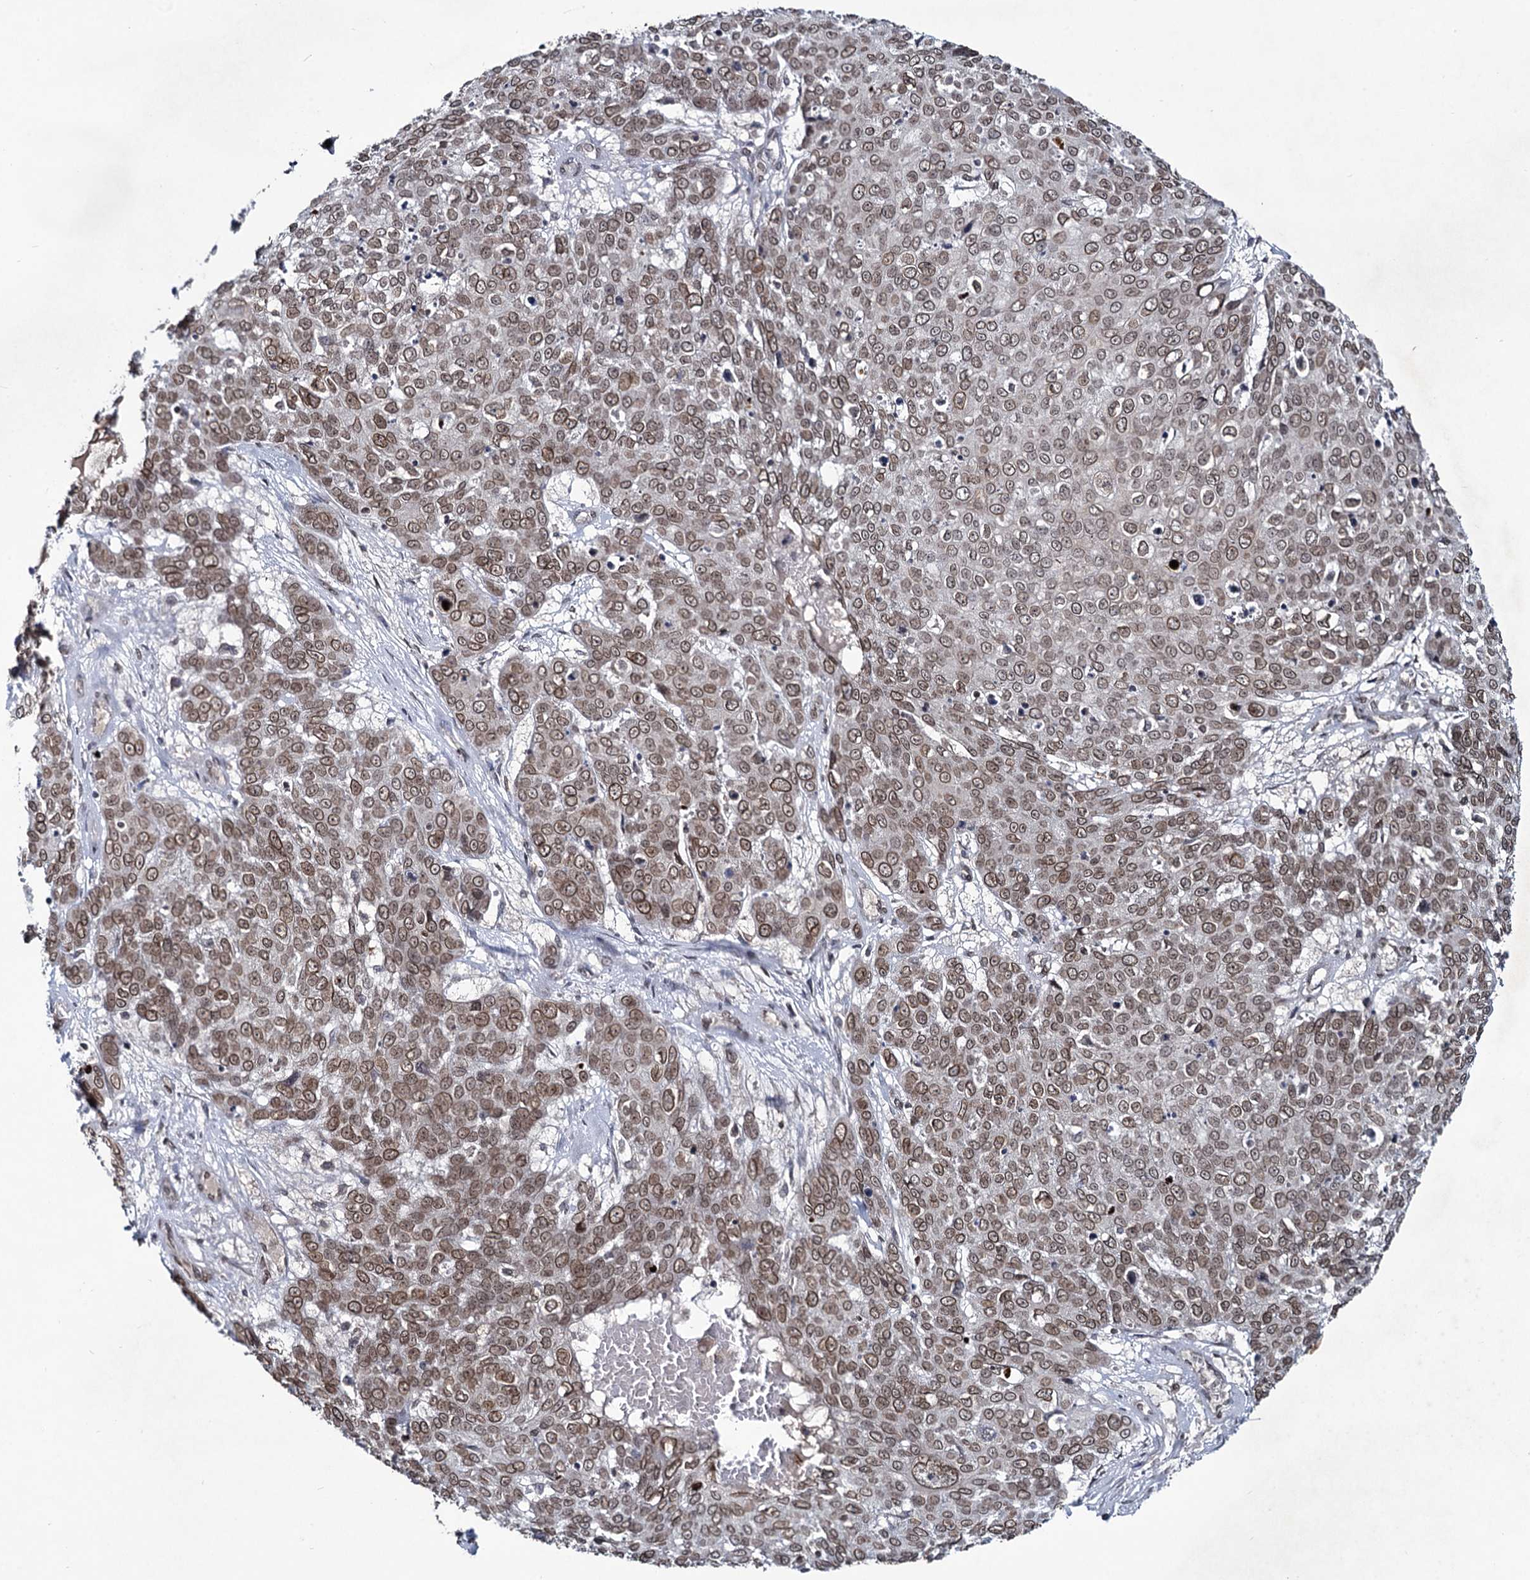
{"staining": {"intensity": "moderate", "quantity": ">75%", "location": "cytoplasmic/membranous,nuclear"}, "tissue": "skin cancer", "cell_type": "Tumor cells", "image_type": "cancer", "snomed": [{"axis": "morphology", "description": "Squamous cell carcinoma, NOS"}, {"axis": "topography", "description": "Skin"}], "caption": "The micrograph exhibits staining of skin cancer (squamous cell carcinoma), revealing moderate cytoplasmic/membranous and nuclear protein positivity (brown color) within tumor cells.", "gene": "RNF6", "patient": {"sex": "male", "age": 71}}